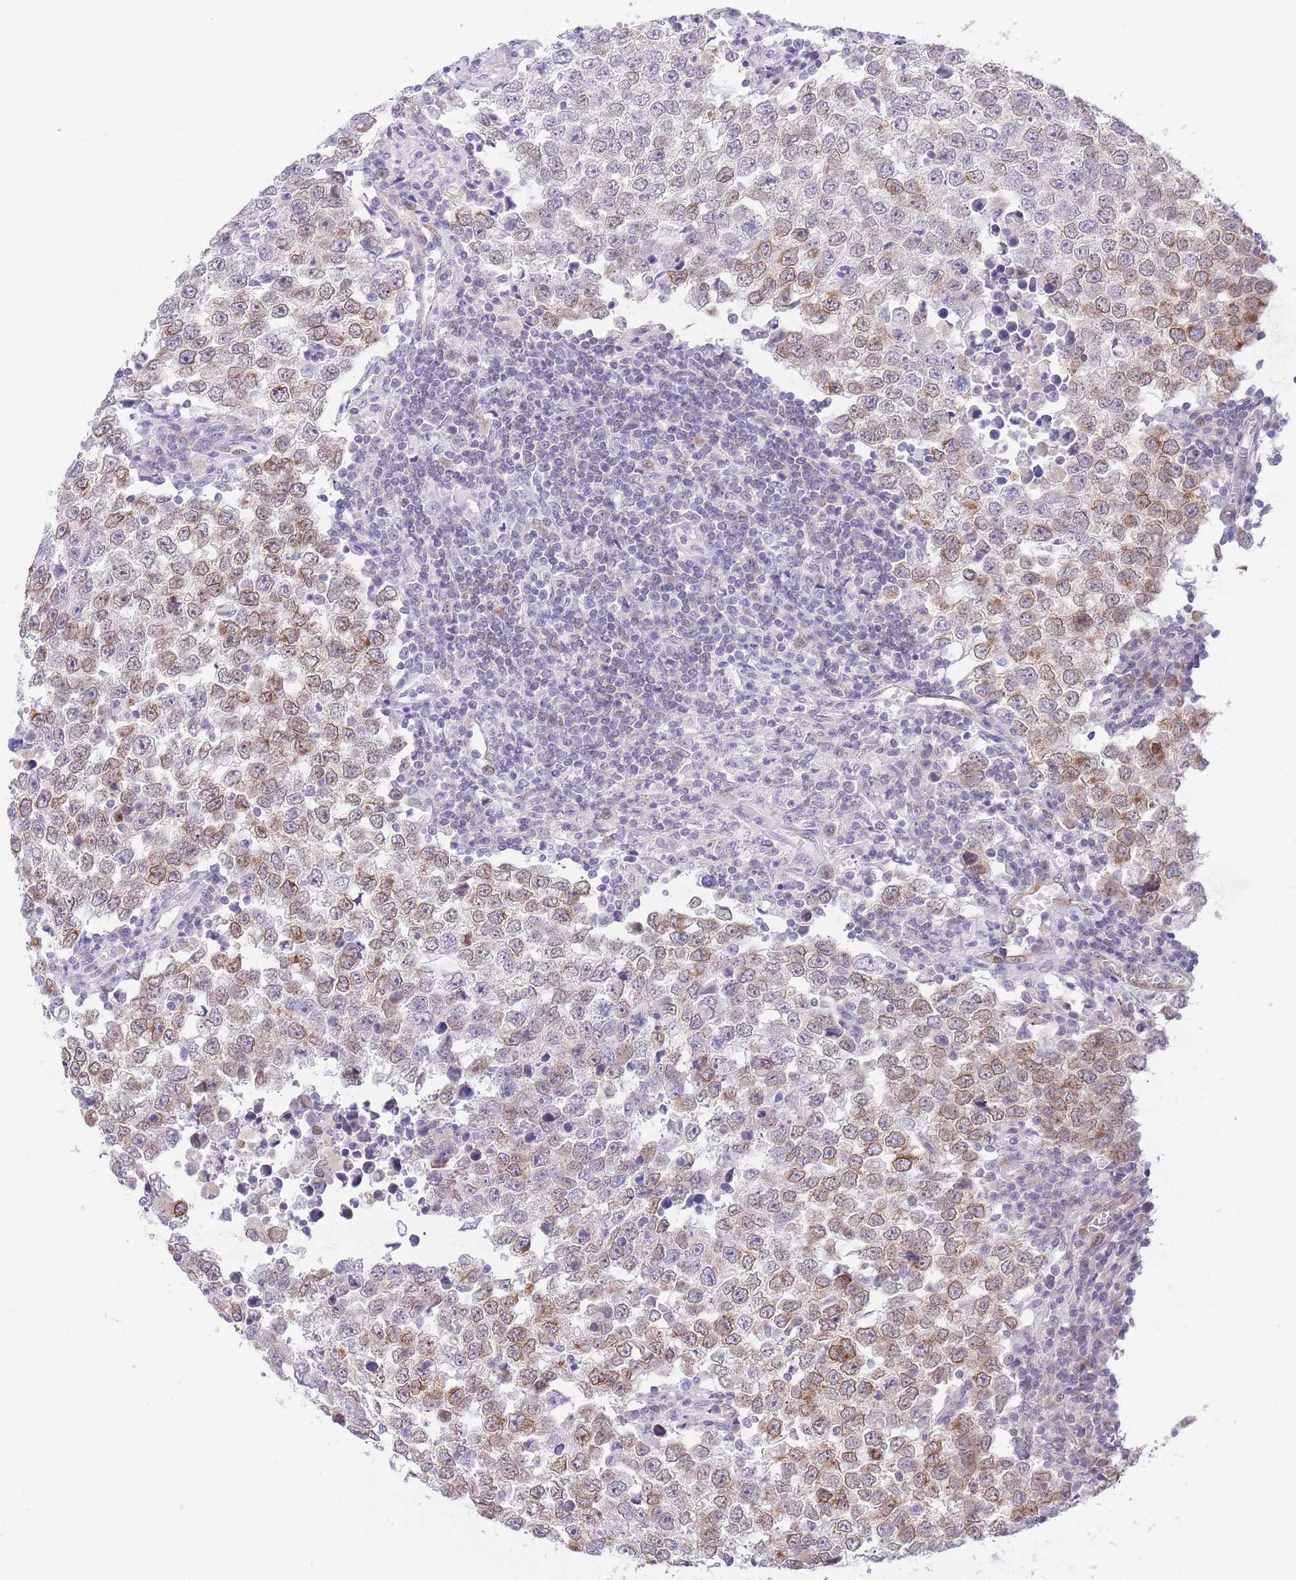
{"staining": {"intensity": "moderate", "quantity": "25%-75%", "location": "cytoplasmic/membranous"}, "tissue": "testis cancer", "cell_type": "Tumor cells", "image_type": "cancer", "snomed": [{"axis": "morphology", "description": "Seminoma, NOS"}, {"axis": "morphology", "description": "Carcinoma, Embryonal, NOS"}, {"axis": "topography", "description": "Testis"}], "caption": "A high-resolution micrograph shows immunohistochemistry (IHC) staining of testis cancer (embryonal carcinoma), which reveals moderate cytoplasmic/membranous positivity in approximately 25%-75% of tumor cells. The staining is performed using DAB brown chromogen to label protein expression. The nuclei are counter-stained blue using hematoxylin.", "gene": "EBPL", "patient": {"sex": "male", "age": 28}}